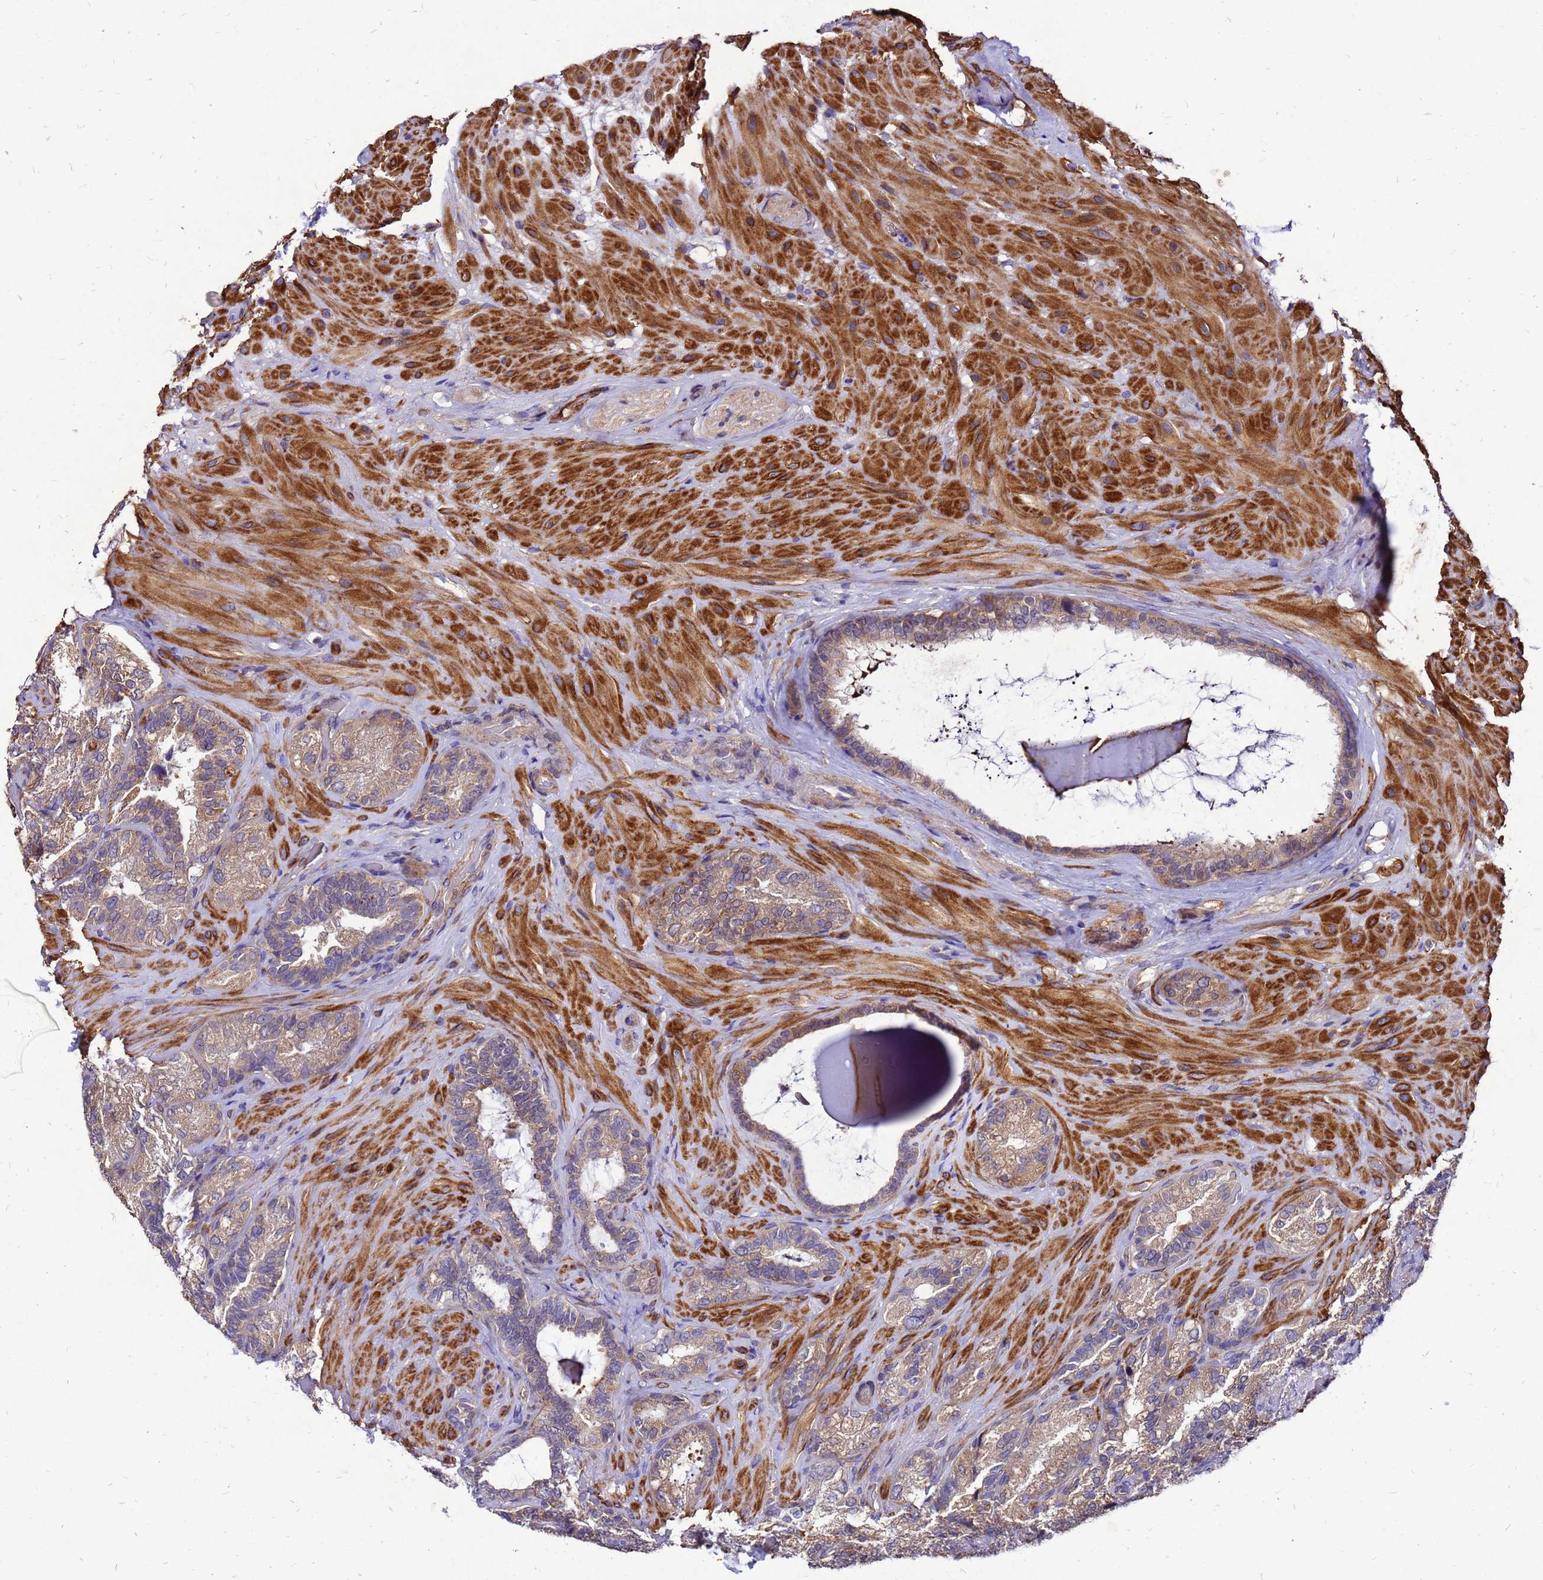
{"staining": {"intensity": "strong", "quantity": "25%-75%", "location": "cytoplasmic/membranous"}, "tissue": "seminal vesicle", "cell_type": "Glandular cells", "image_type": "normal", "snomed": [{"axis": "morphology", "description": "Normal tissue, NOS"}, {"axis": "topography", "description": "Prostate and seminal vesicle, NOS"}, {"axis": "topography", "description": "Prostate"}, {"axis": "topography", "description": "Seminal veicle"}], "caption": "DAB (3,3'-diaminobenzidine) immunohistochemical staining of unremarkable human seminal vesicle demonstrates strong cytoplasmic/membranous protein staining in approximately 25%-75% of glandular cells.", "gene": "DUSP23", "patient": {"sex": "male", "age": 67}}